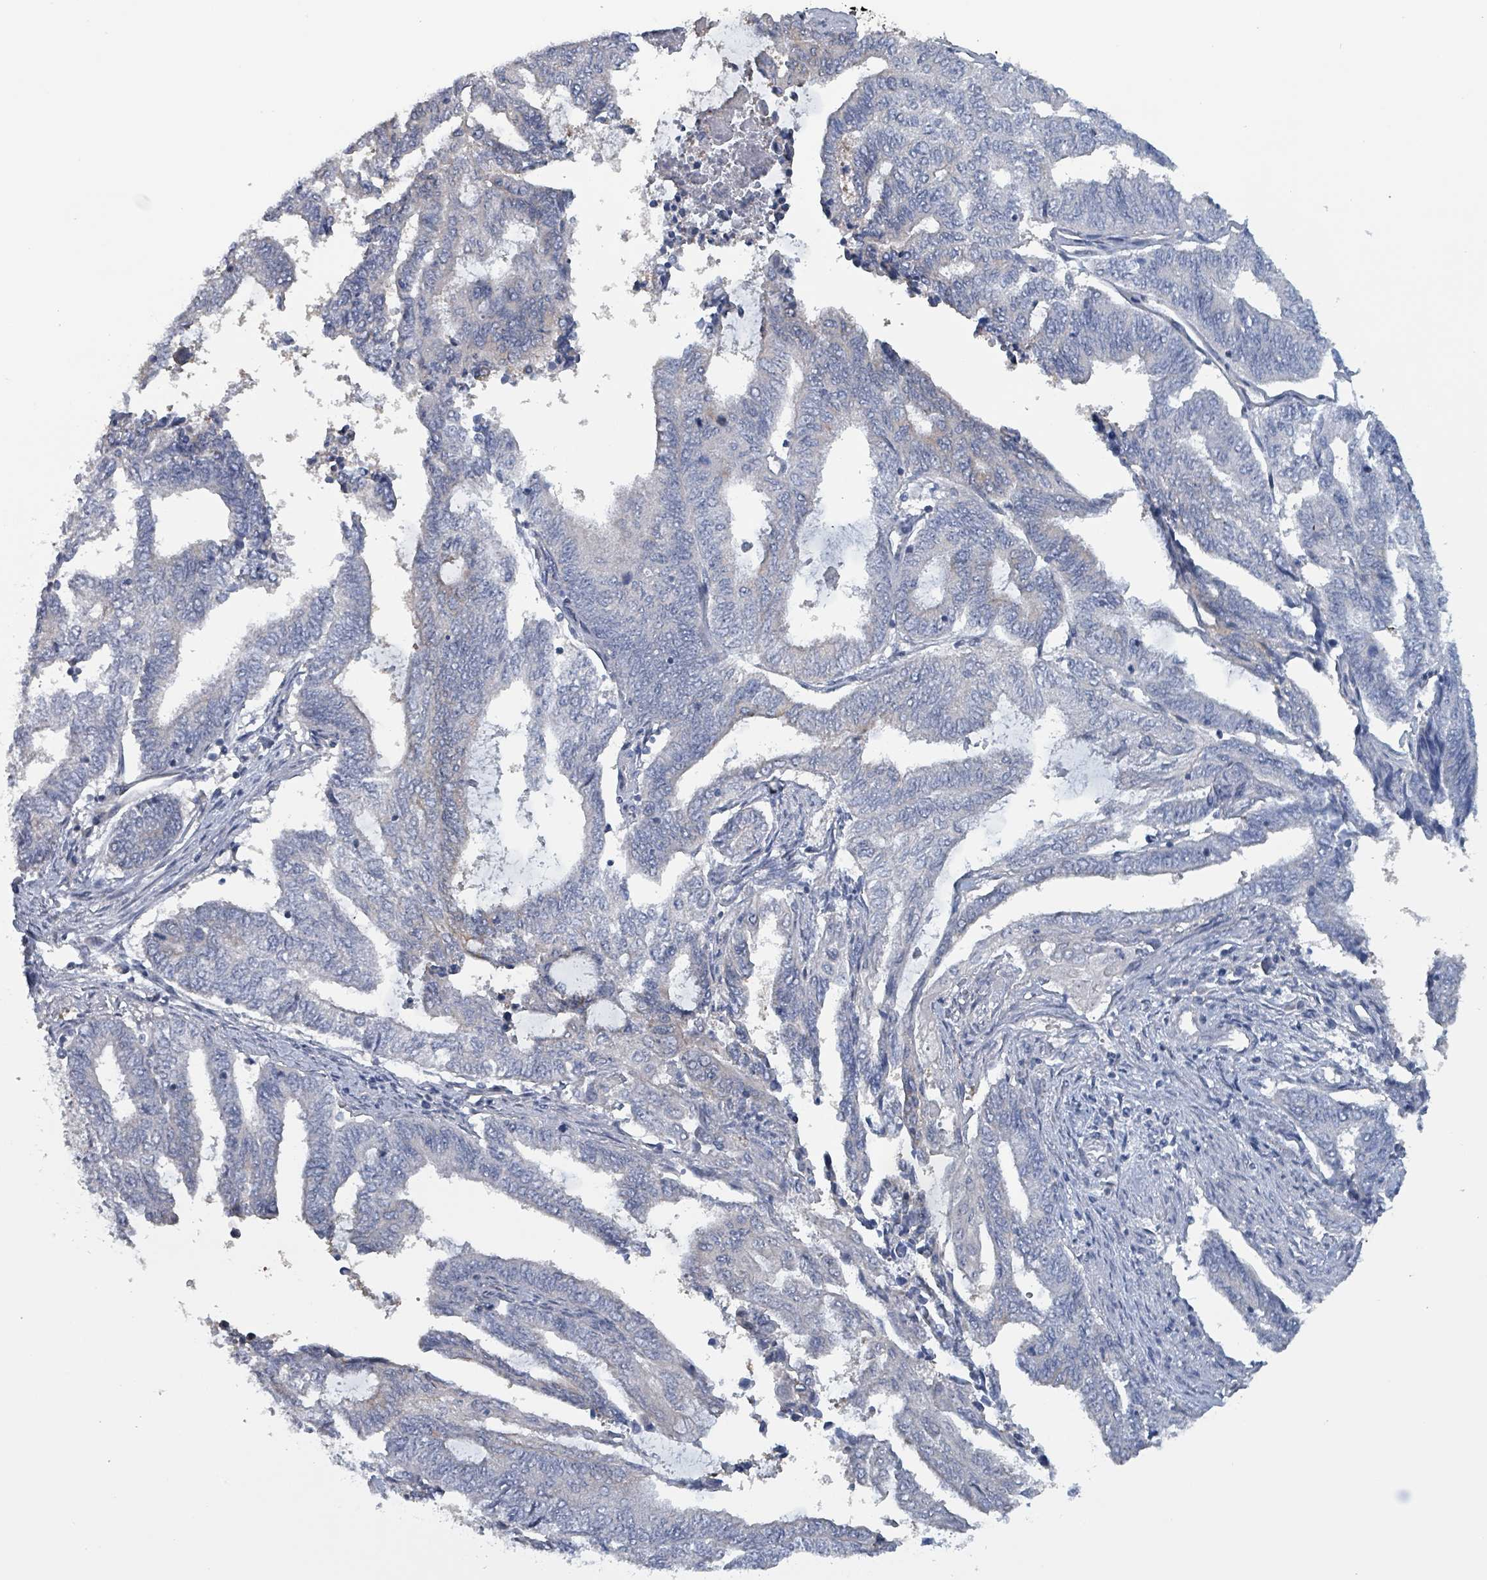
{"staining": {"intensity": "negative", "quantity": "none", "location": "none"}, "tissue": "endometrial cancer", "cell_type": "Tumor cells", "image_type": "cancer", "snomed": [{"axis": "morphology", "description": "Adenocarcinoma, NOS"}, {"axis": "topography", "description": "Uterus"}, {"axis": "topography", "description": "Endometrium"}], "caption": "Immunohistochemical staining of human endometrial adenocarcinoma shows no significant staining in tumor cells.", "gene": "BIVM", "patient": {"sex": "female", "age": 70}}